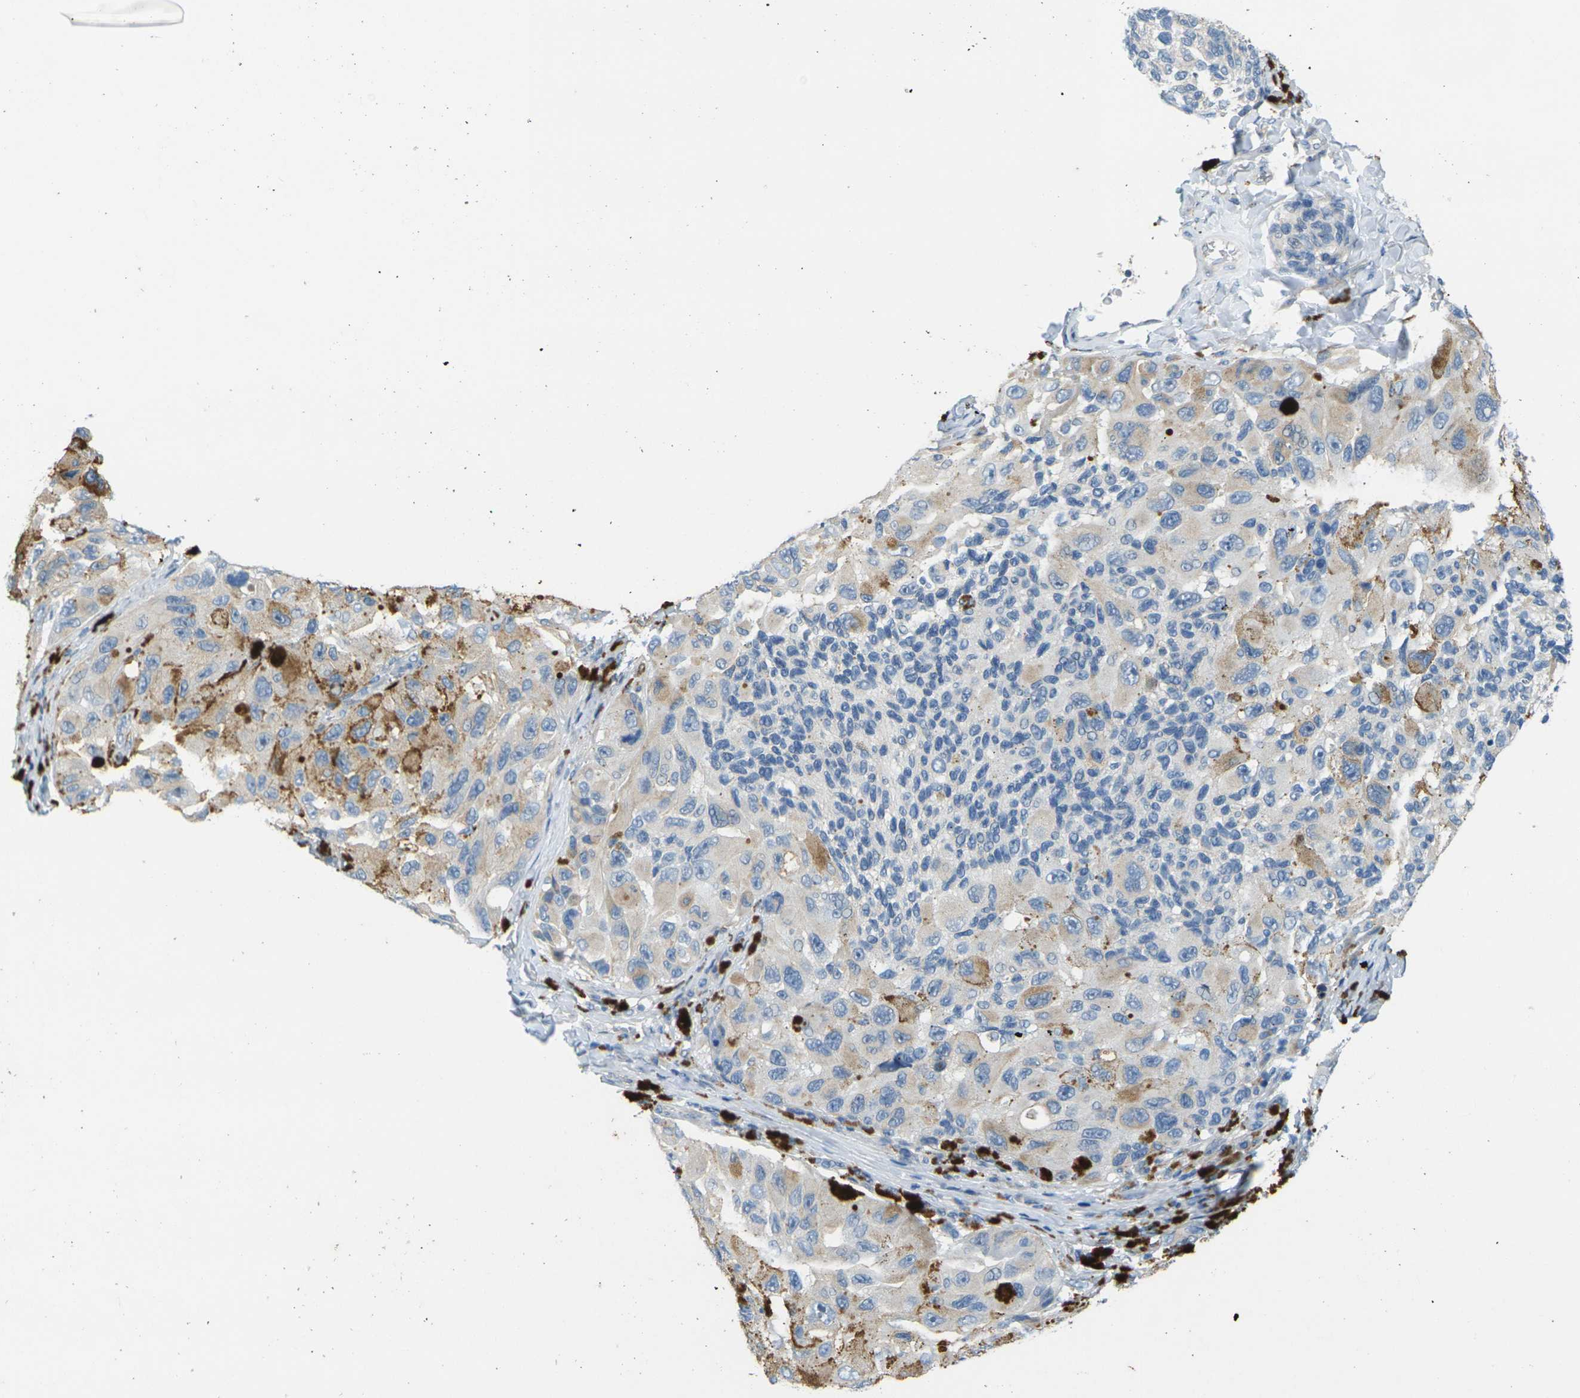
{"staining": {"intensity": "weak", "quantity": "<25%", "location": "cytoplasmic/membranous"}, "tissue": "melanoma", "cell_type": "Tumor cells", "image_type": "cancer", "snomed": [{"axis": "morphology", "description": "Malignant melanoma, NOS"}, {"axis": "topography", "description": "Skin"}], "caption": "There is no significant positivity in tumor cells of melanoma.", "gene": "CYP2C8", "patient": {"sex": "female", "age": 73}}